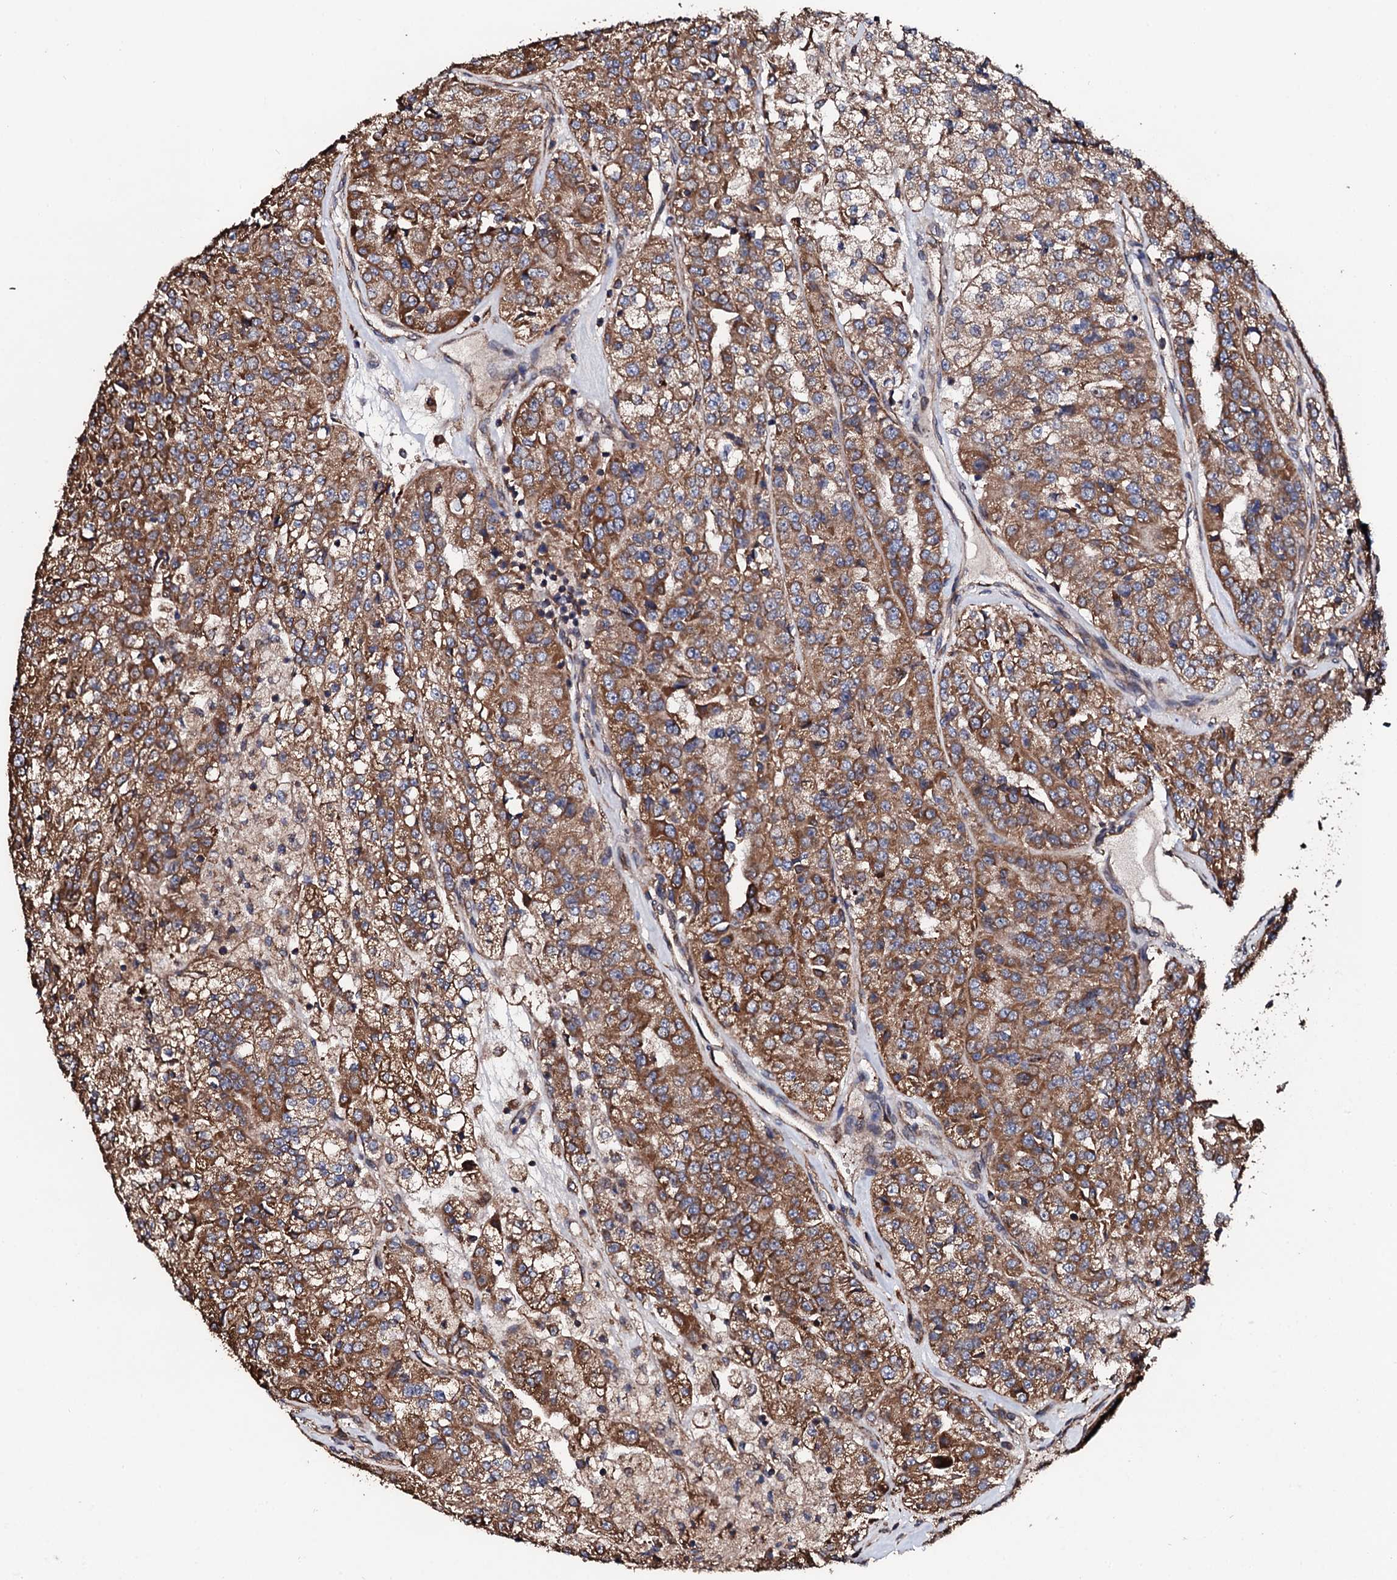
{"staining": {"intensity": "moderate", "quantity": ">75%", "location": "cytoplasmic/membranous"}, "tissue": "renal cancer", "cell_type": "Tumor cells", "image_type": "cancer", "snomed": [{"axis": "morphology", "description": "Adenocarcinoma, NOS"}, {"axis": "topography", "description": "Kidney"}], "caption": "A photomicrograph showing moderate cytoplasmic/membranous expression in approximately >75% of tumor cells in renal adenocarcinoma, as visualized by brown immunohistochemical staining.", "gene": "CKAP5", "patient": {"sex": "female", "age": 63}}